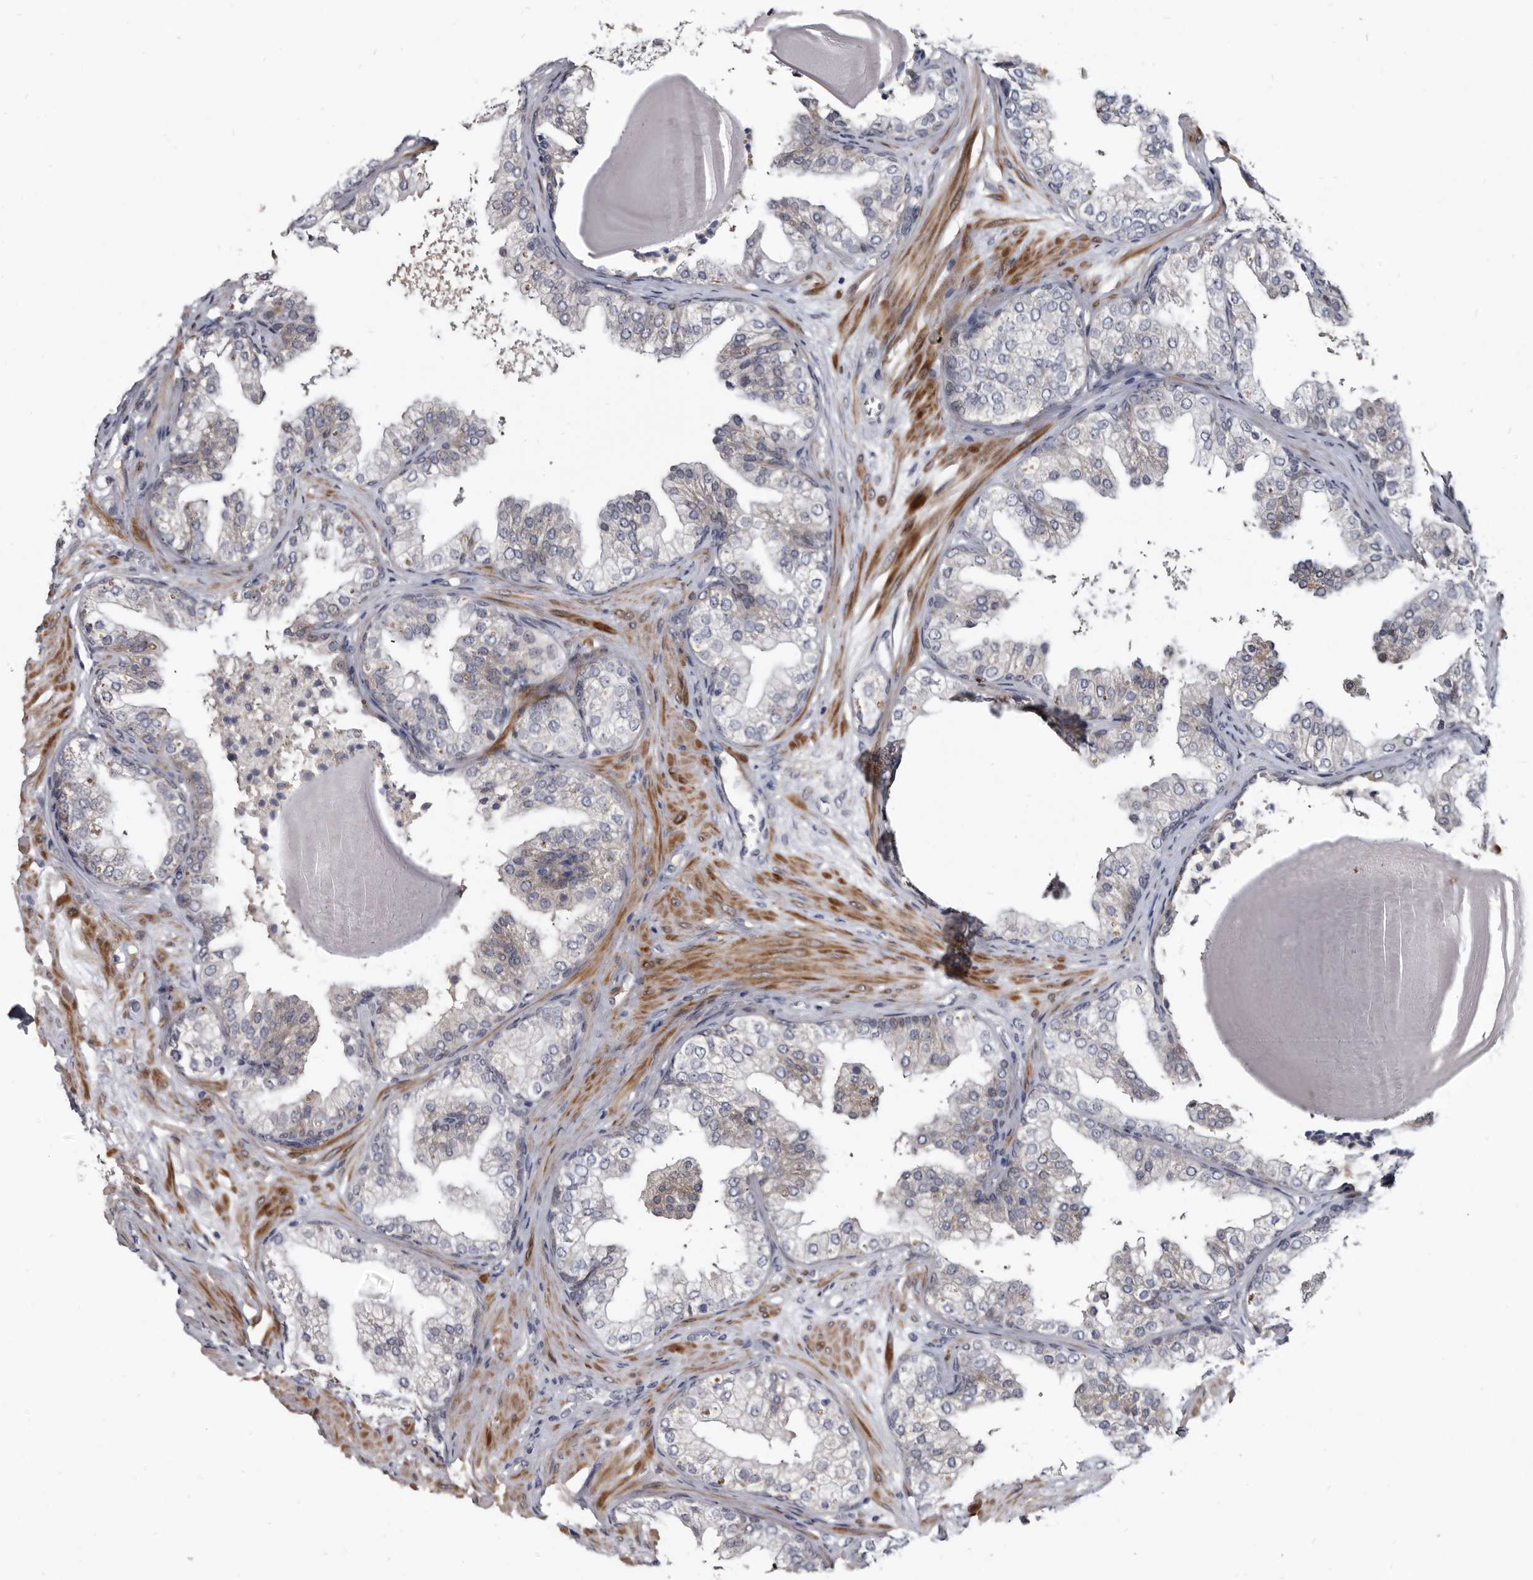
{"staining": {"intensity": "weak", "quantity": "<25%", "location": "cytoplasmic/membranous"}, "tissue": "prostate", "cell_type": "Glandular cells", "image_type": "normal", "snomed": [{"axis": "morphology", "description": "Normal tissue, NOS"}, {"axis": "topography", "description": "Prostate"}], "caption": "This is an immunohistochemistry image of benign prostate. There is no staining in glandular cells.", "gene": "PROM1", "patient": {"sex": "male", "age": 48}}